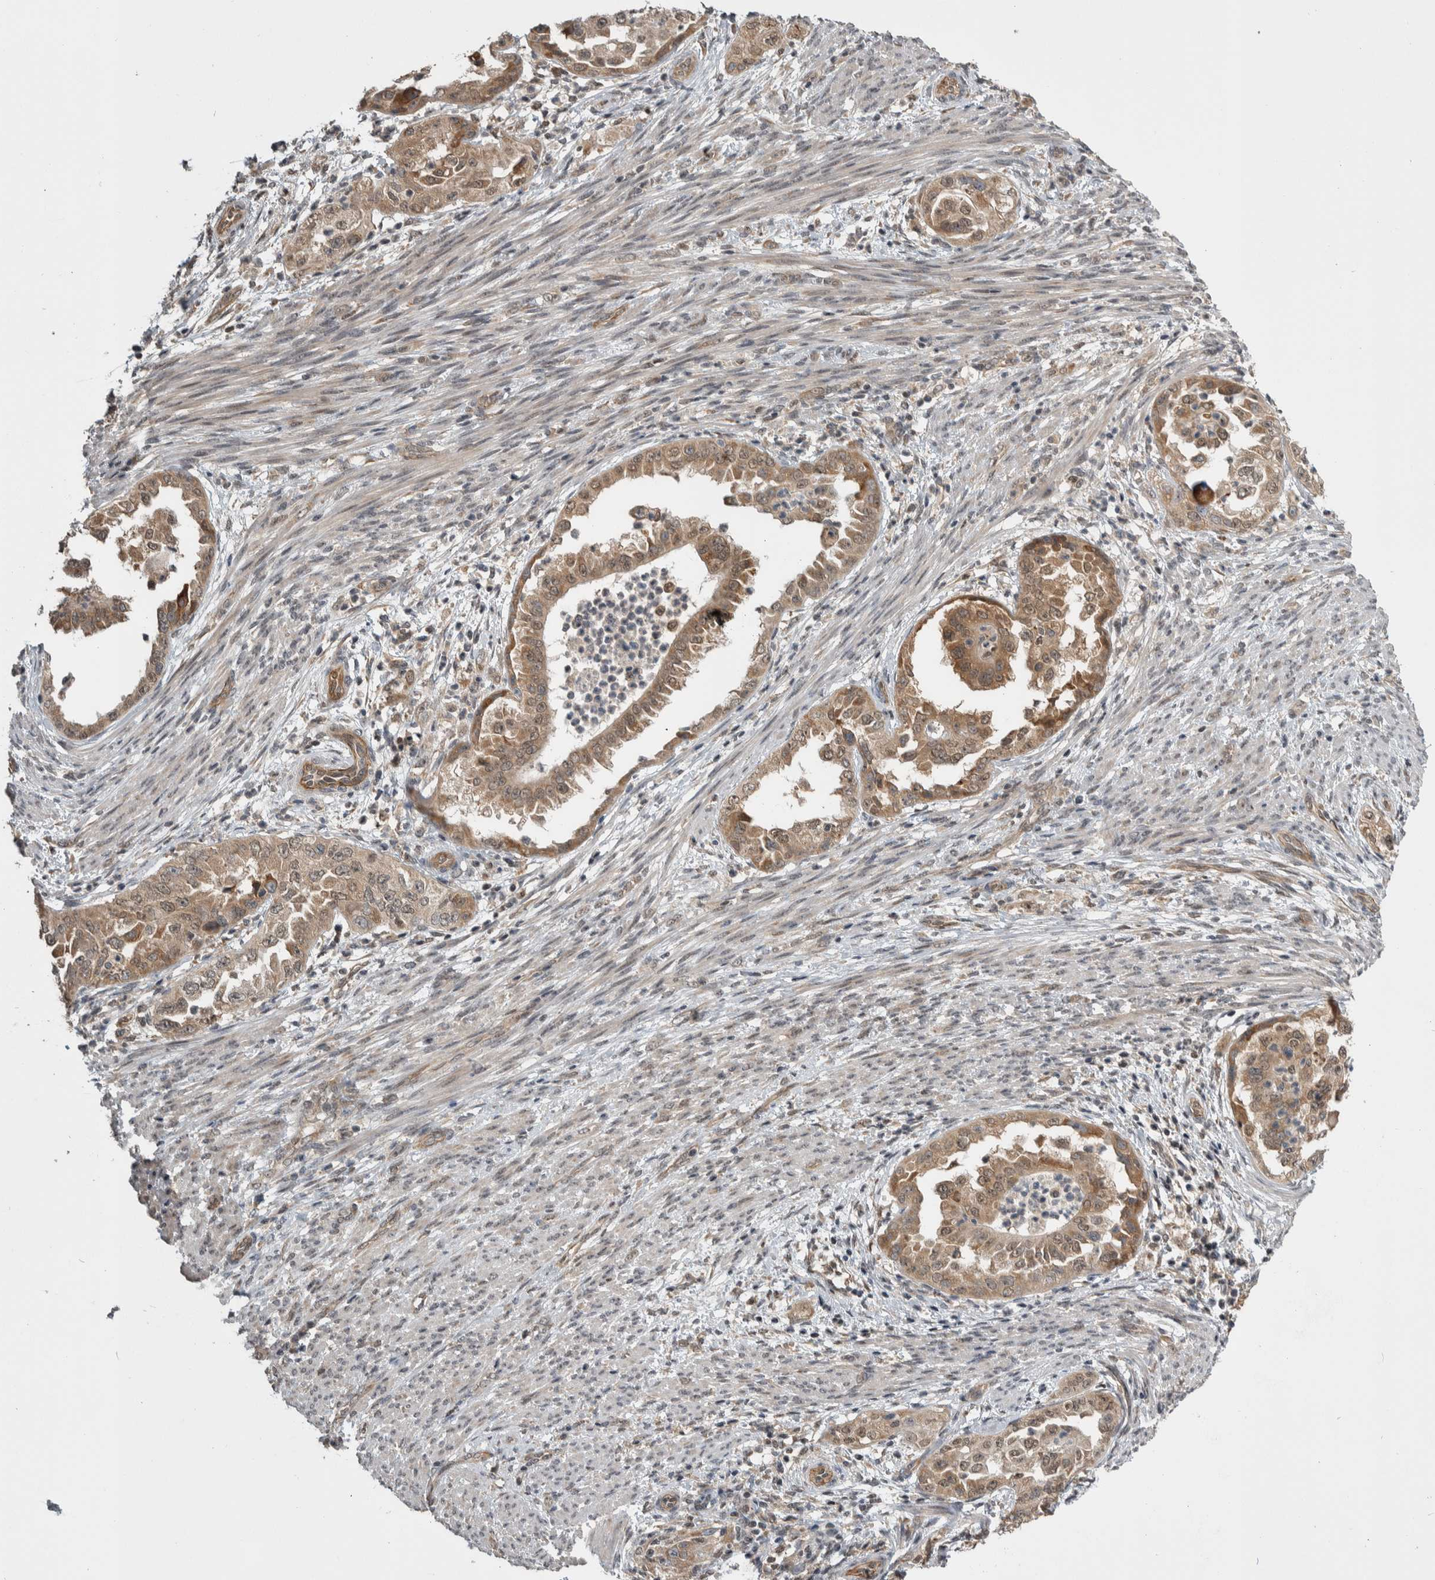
{"staining": {"intensity": "weak", "quantity": ">75%", "location": "cytoplasmic/membranous,nuclear"}, "tissue": "endometrial cancer", "cell_type": "Tumor cells", "image_type": "cancer", "snomed": [{"axis": "morphology", "description": "Adenocarcinoma, NOS"}, {"axis": "topography", "description": "Endometrium"}], "caption": "Approximately >75% of tumor cells in human adenocarcinoma (endometrial) display weak cytoplasmic/membranous and nuclear protein staining as visualized by brown immunohistochemical staining.", "gene": "PRDM4", "patient": {"sex": "female", "age": 85}}